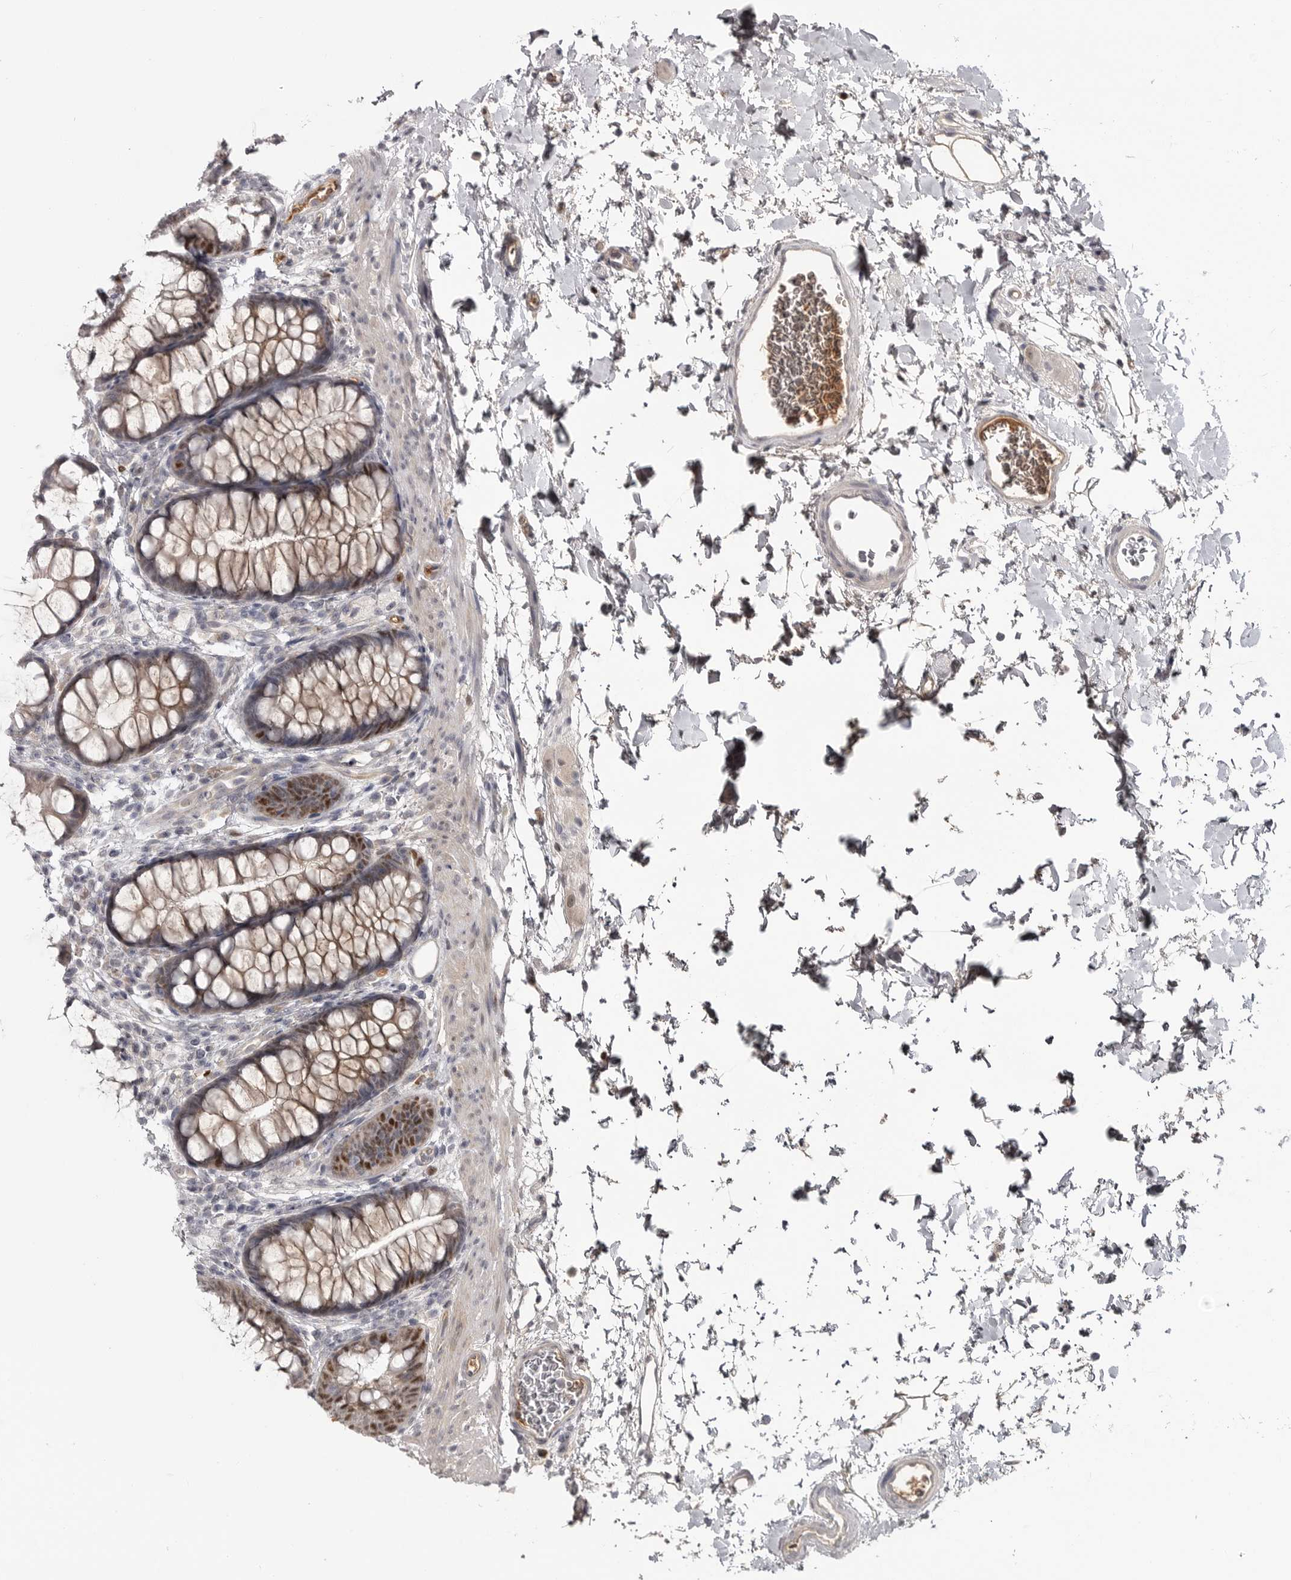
{"staining": {"intensity": "negative", "quantity": "none", "location": "none"}, "tissue": "colon", "cell_type": "Endothelial cells", "image_type": "normal", "snomed": [{"axis": "morphology", "description": "Normal tissue, NOS"}, {"axis": "topography", "description": "Colon"}], "caption": "The image displays no significant staining in endothelial cells of colon.", "gene": "ZNF277", "patient": {"sex": "female", "age": 62}}